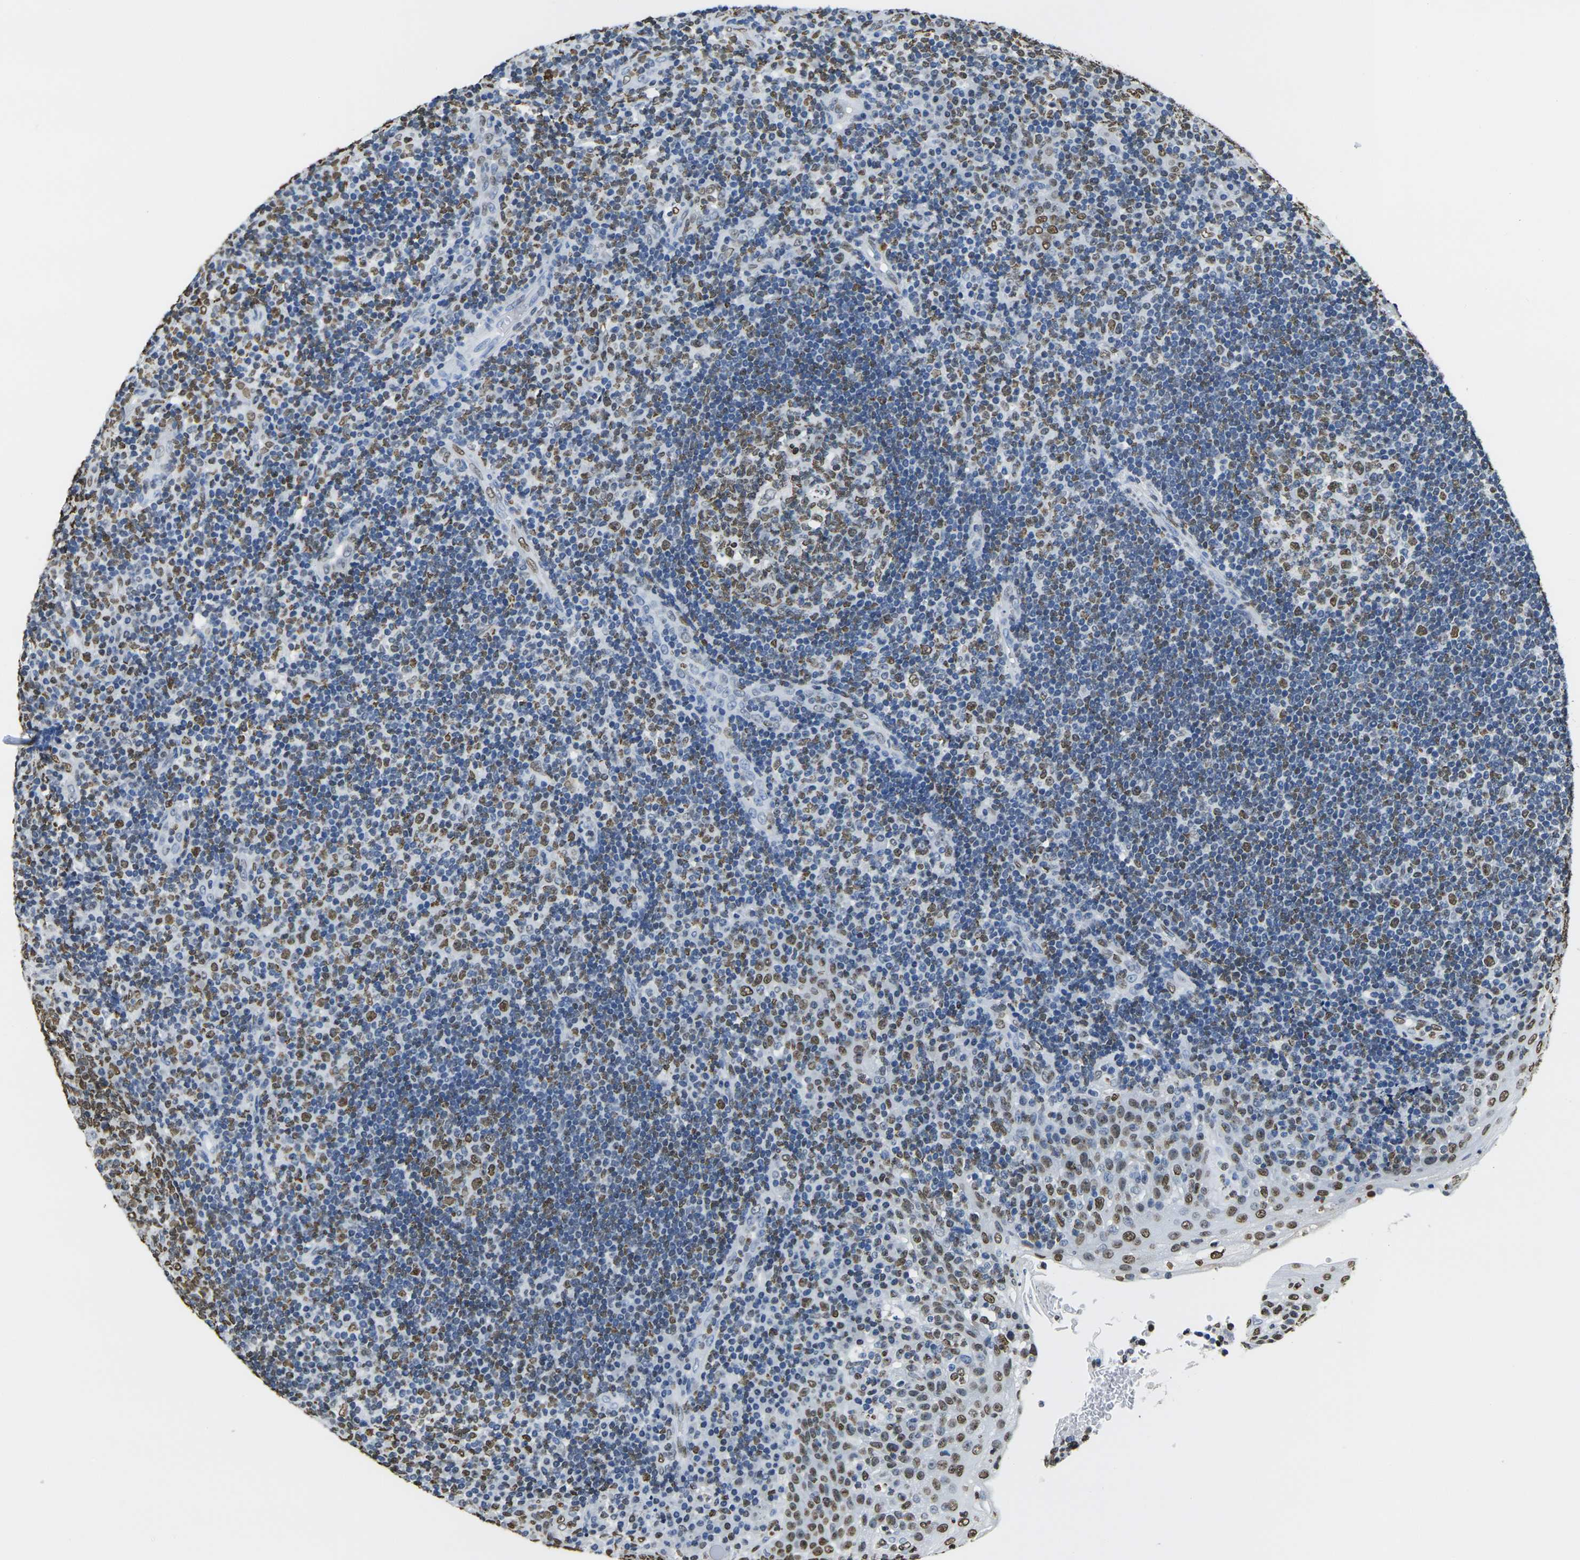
{"staining": {"intensity": "strong", "quantity": "25%-75%", "location": "nuclear"}, "tissue": "tonsil", "cell_type": "Germinal center cells", "image_type": "normal", "snomed": [{"axis": "morphology", "description": "Normal tissue, NOS"}, {"axis": "topography", "description": "Tonsil"}], "caption": "Strong nuclear positivity is appreciated in about 25%-75% of germinal center cells in normal tonsil. The staining is performed using DAB brown chromogen to label protein expression. The nuclei are counter-stained blue using hematoxylin.", "gene": "DRAXIN", "patient": {"sex": "female", "age": 40}}